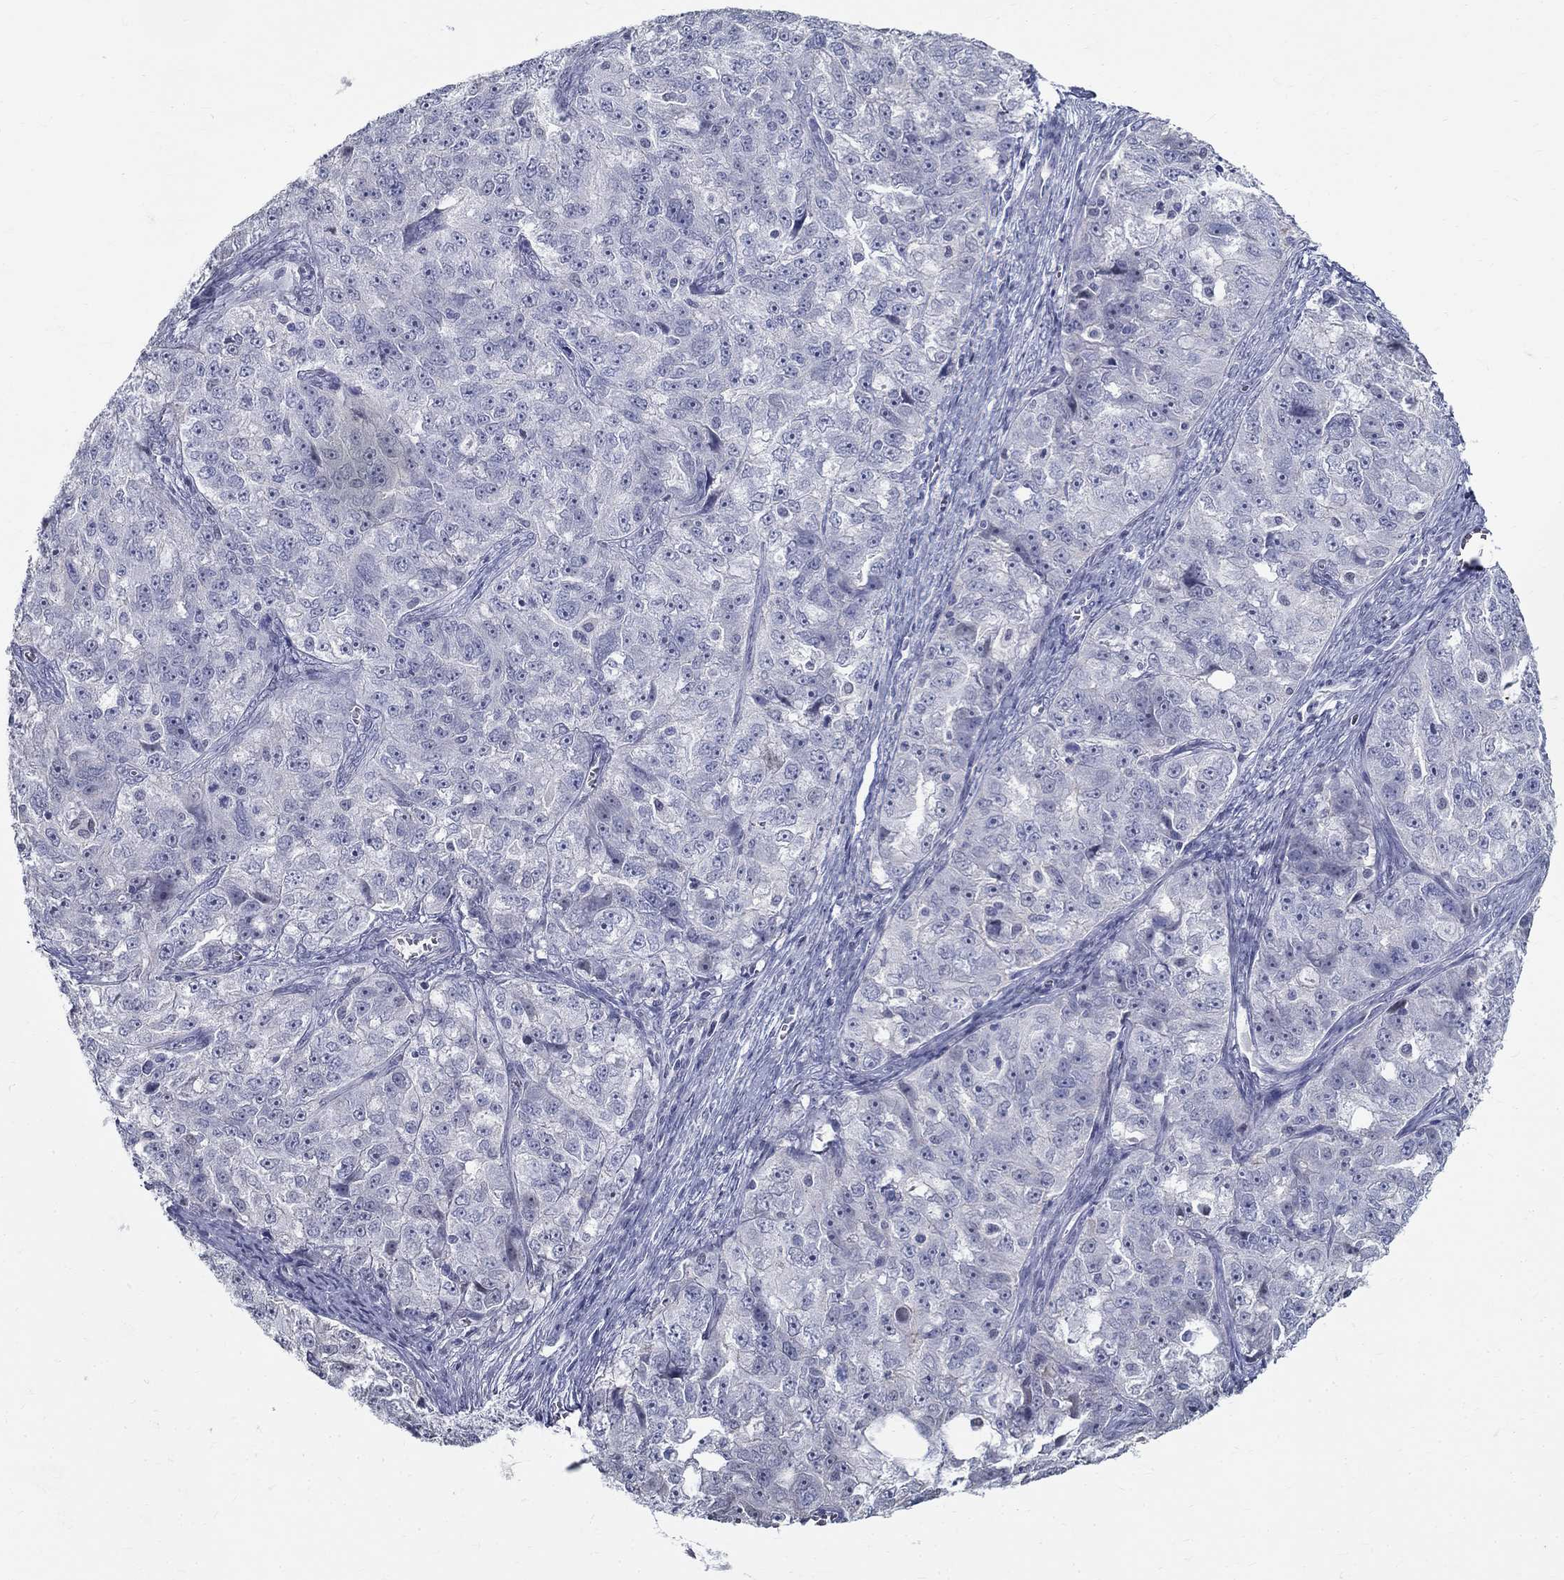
{"staining": {"intensity": "negative", "quantity": "none", "location": "none"}, "tissue": "ovarian cancer", "cell_type": "Tumor cells", "image_type": "cancer", "snomed": [{"axis": "morphology", "description": "Cystadenocarcinoma, serous, NOS"}, {"axis": "topography", "description": "Ovary"}], "caption": "DAB immunohistochemical staining of human ovarian cancer exhibits no significant positivity in tumor cells.", "gene": "GUCA1A", "patient": {"sex": "female", "age": 51}}